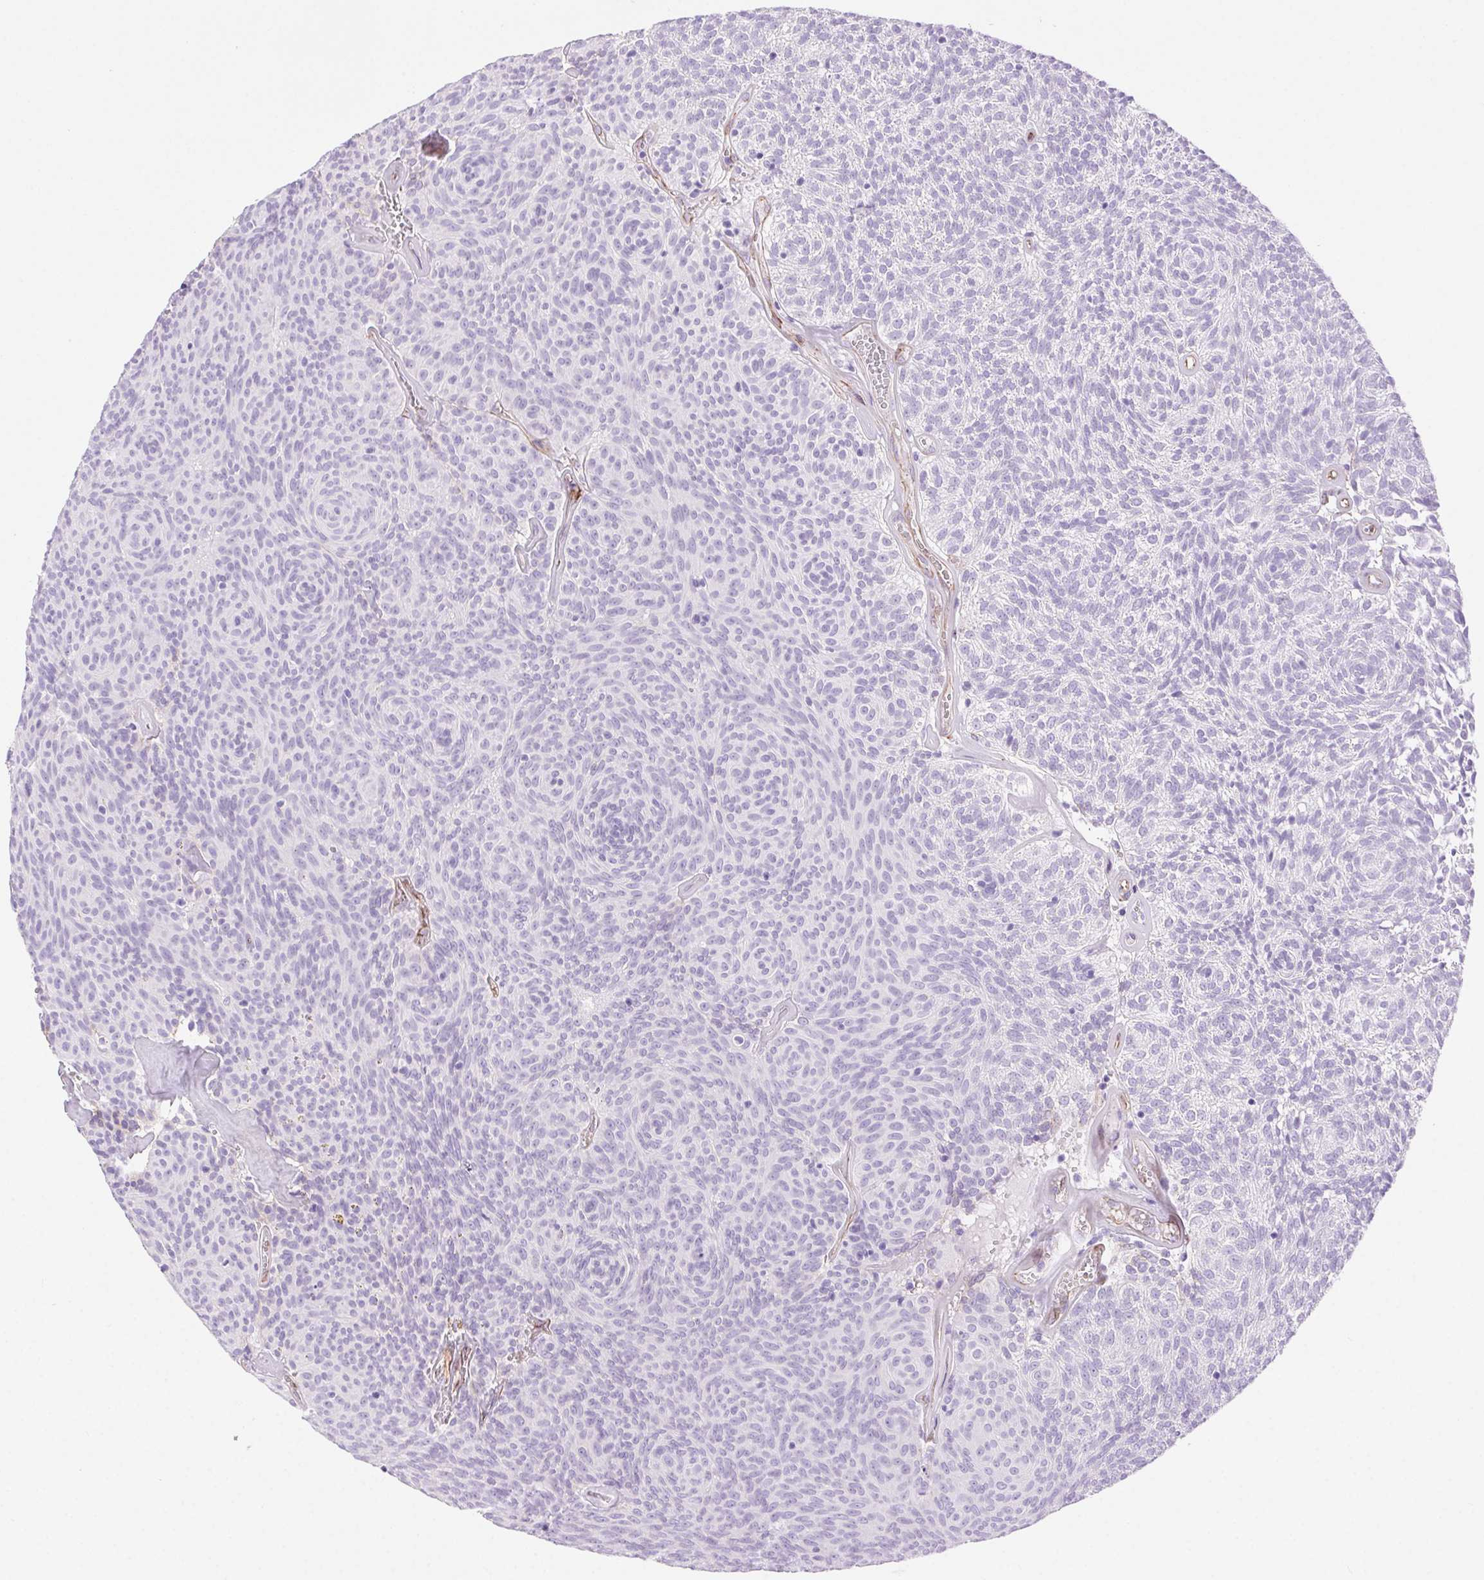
{"staining": {"intensity": "negative", "quantity": "none", "location": "none"}, "tissue": "urothelial cancer", "cell_type": "Tumor cells", "image_type": "cancer", "snomed": [{"axis": "morphology", "description": "Urothelial carcinoma, Low grade"}, {"axis": "topography", "description": "Urinary bladder"}], "caption": "Tumor cells show no significant expression in urothelial carcinoma (low-grade).", "gene": "SHCBP1L", "patient": {"sex": "male", "age": 77}}